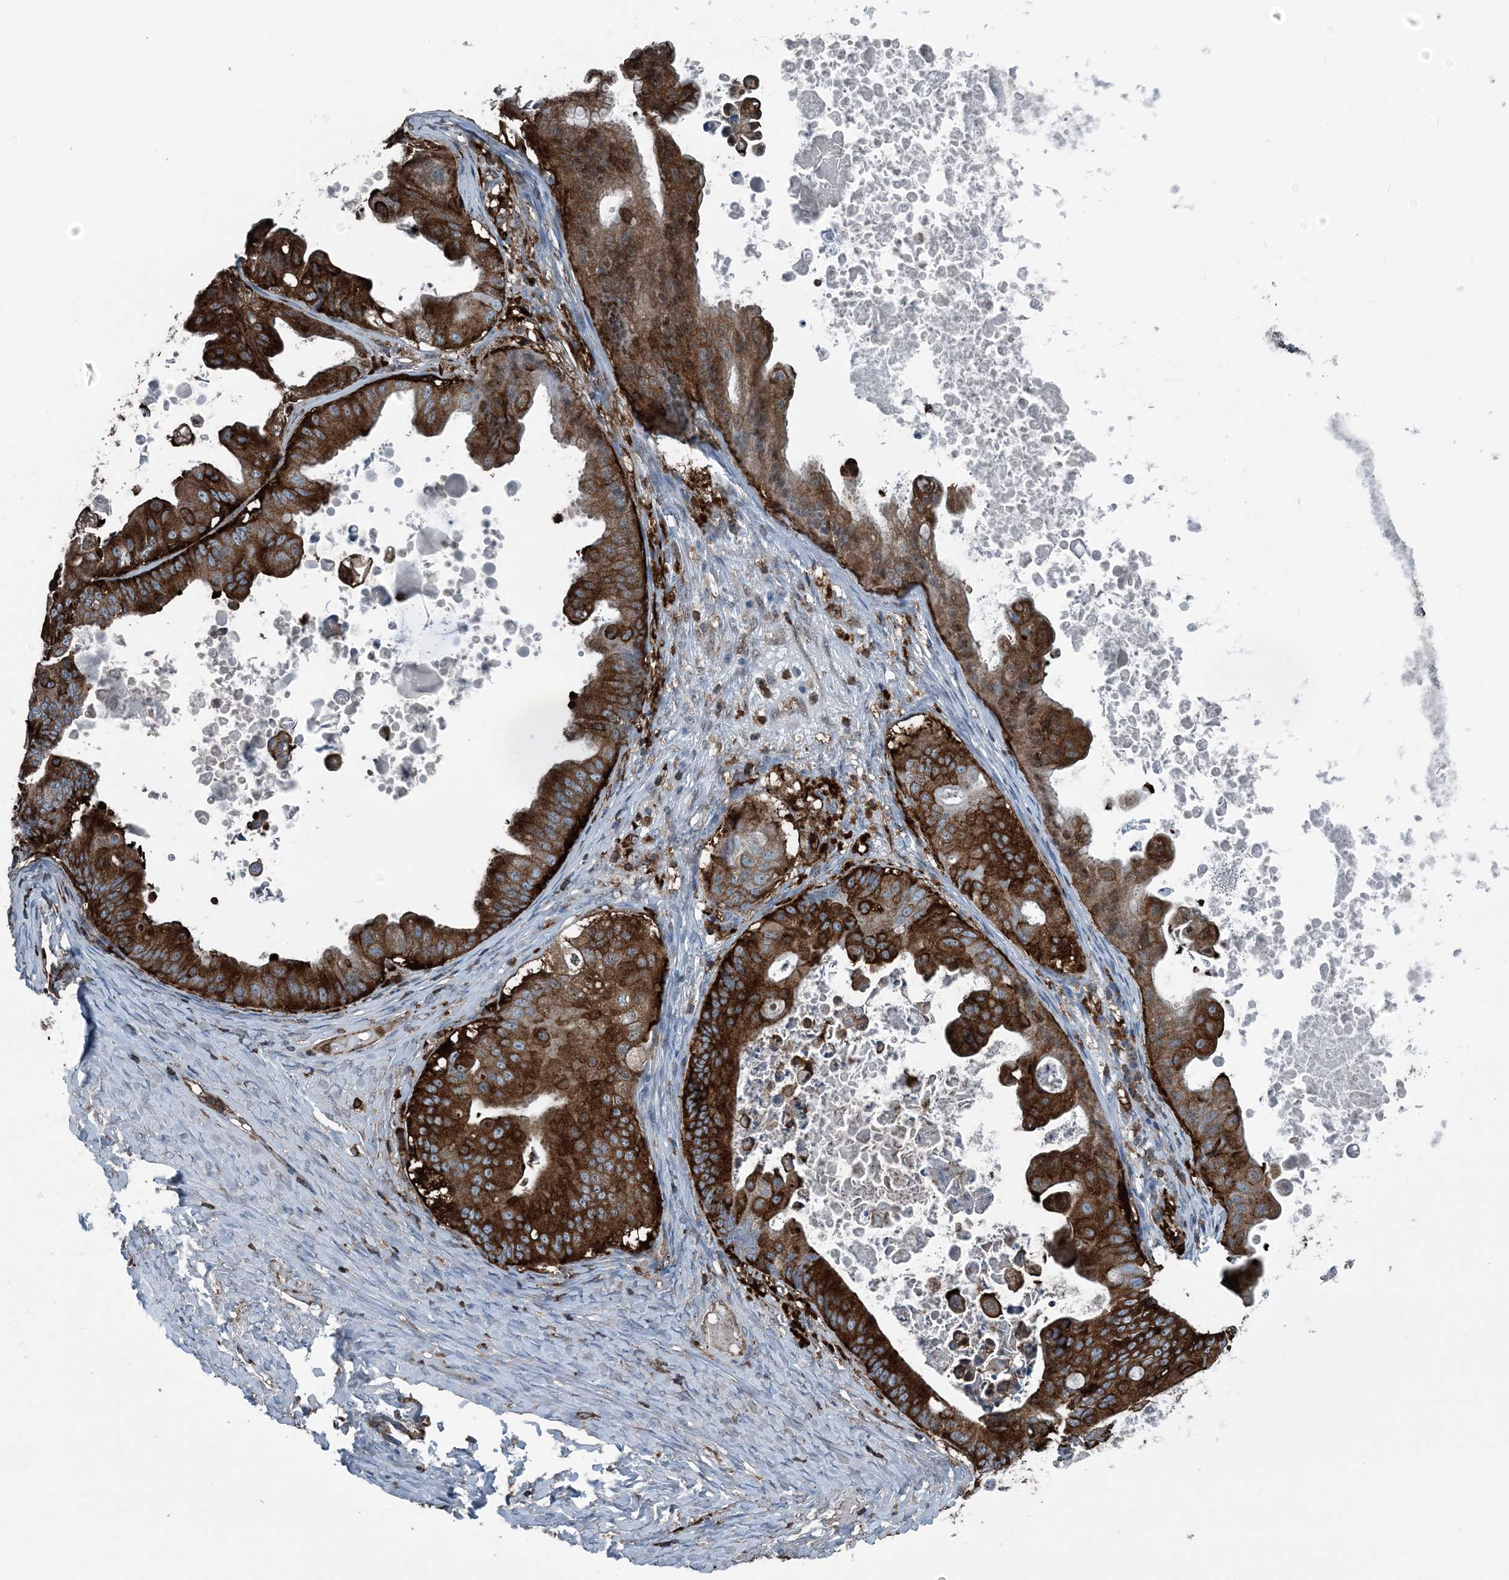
{"staining": {"intensity": "strong", "quantity": ">75%", "location": "cytoplasmic/membranous"}, "tissue": "ovarian cancer", "cell_type": "Tumor cells", "image_type": "cancer", "snomed": [{"axis": "morphology", "description": "Cystadenocarcinoma, mucinous, NOS"}, {"axis": "topography", "description": "Ovary"}], "caption": "Protein staining of ovarian cancer tissue demonstrates strong cytoplasmic/membranous positivity in about >75% of tumor cells.", "gene": "CFL1", "patient": {"sex": "female", "age": 37}}